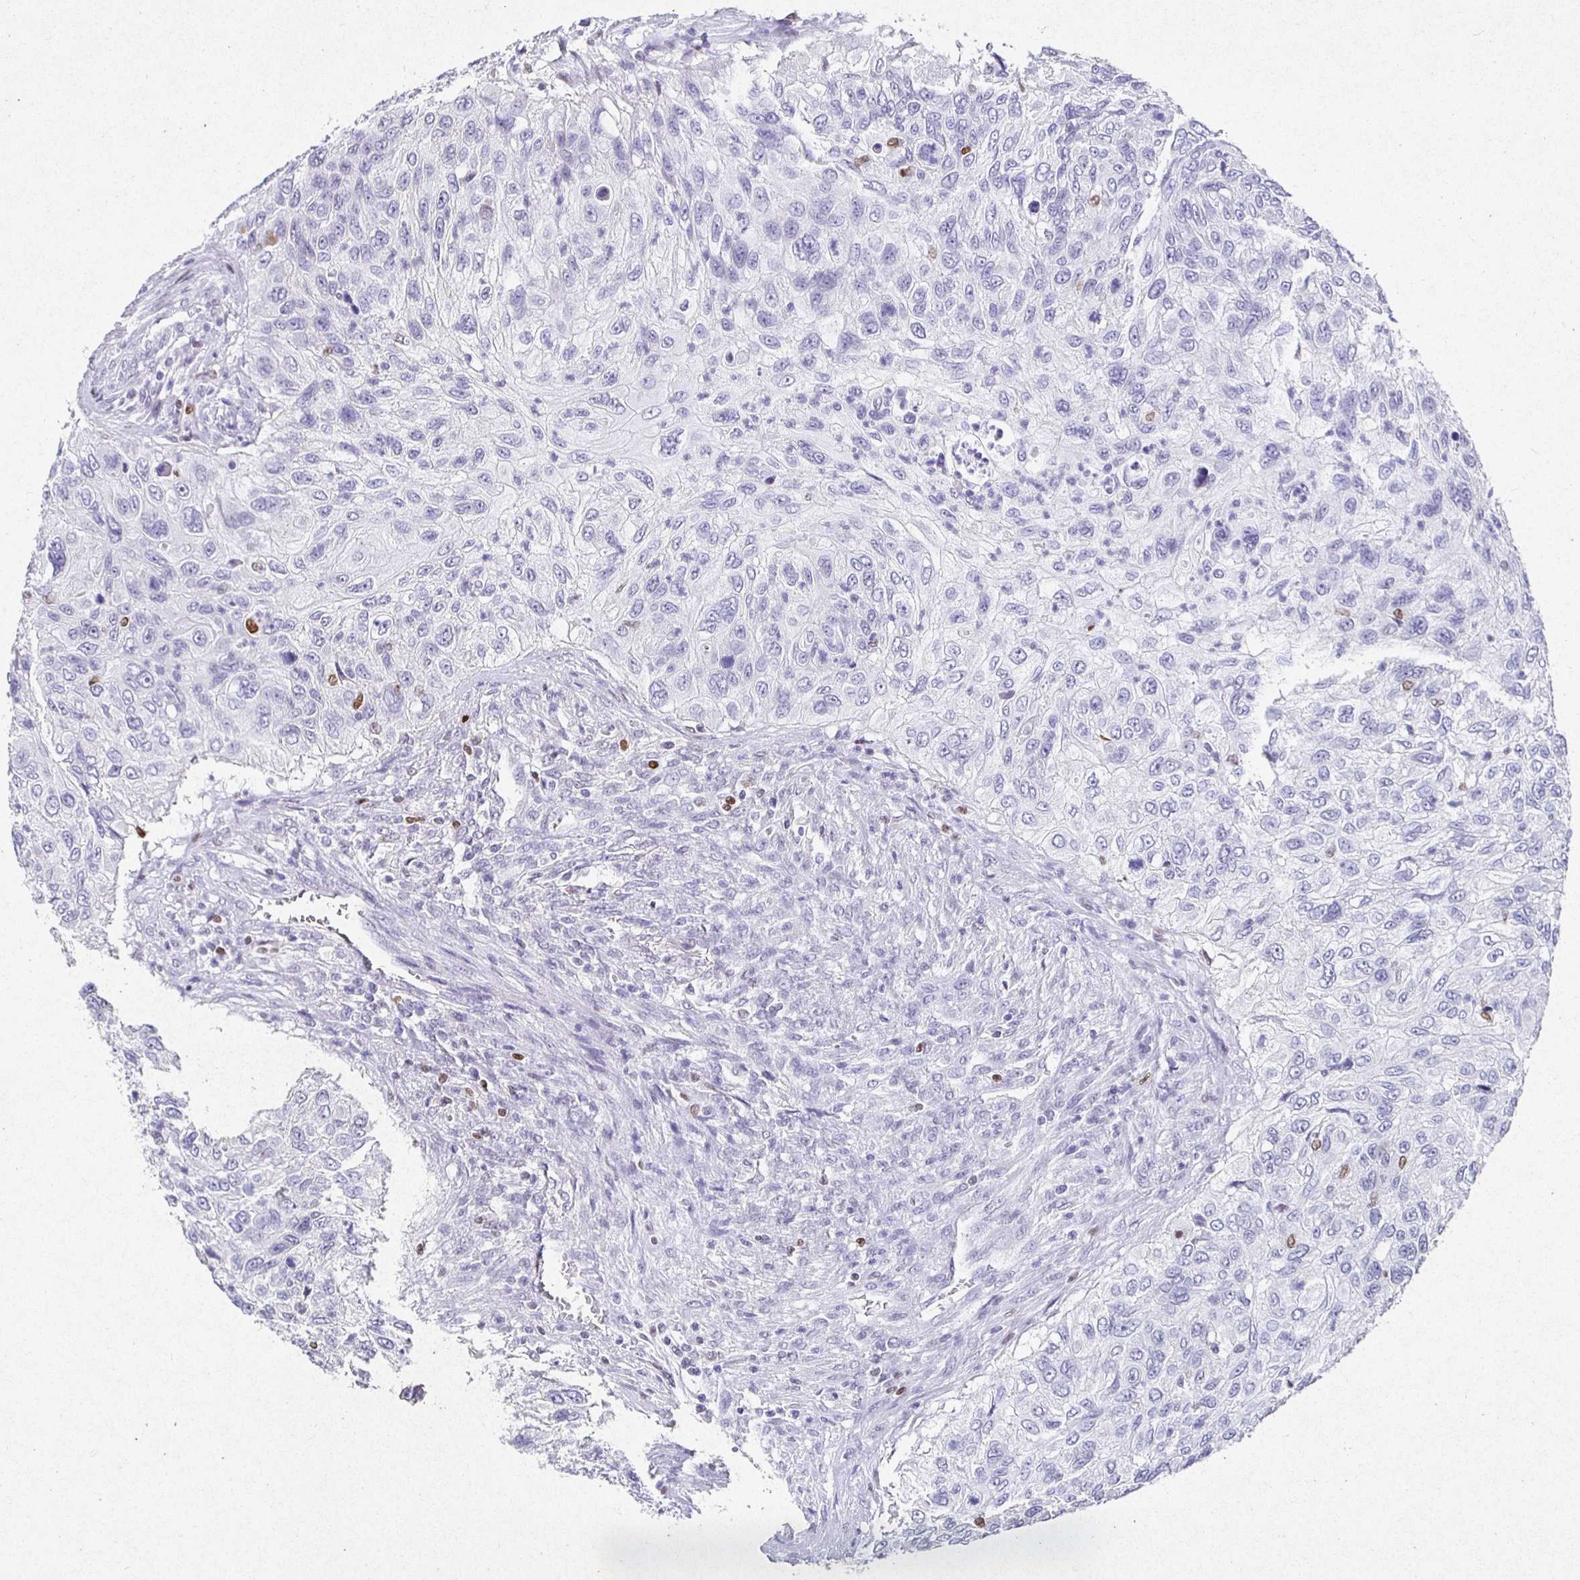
{"staining": {"intensity": "negative", "quantity": "none", "location": "none"}, "tissue": "urothelial cancer", "cell_type": "Tumor cells", "image_type": "cancer", "snomed": [{"axis": "morphology", "description": "Urothelial carcinoma, High grade"}, {"axis": "topography", "description": "Urinary bladder"}], "caption": "This is a micrograph of immunohistochemistry (IHC) staining of high-grade urothelial carcinoma, which shows no staining in tumor cells.", "gene": "SATB1", "patient": {"sex": "female", "age": 60}}